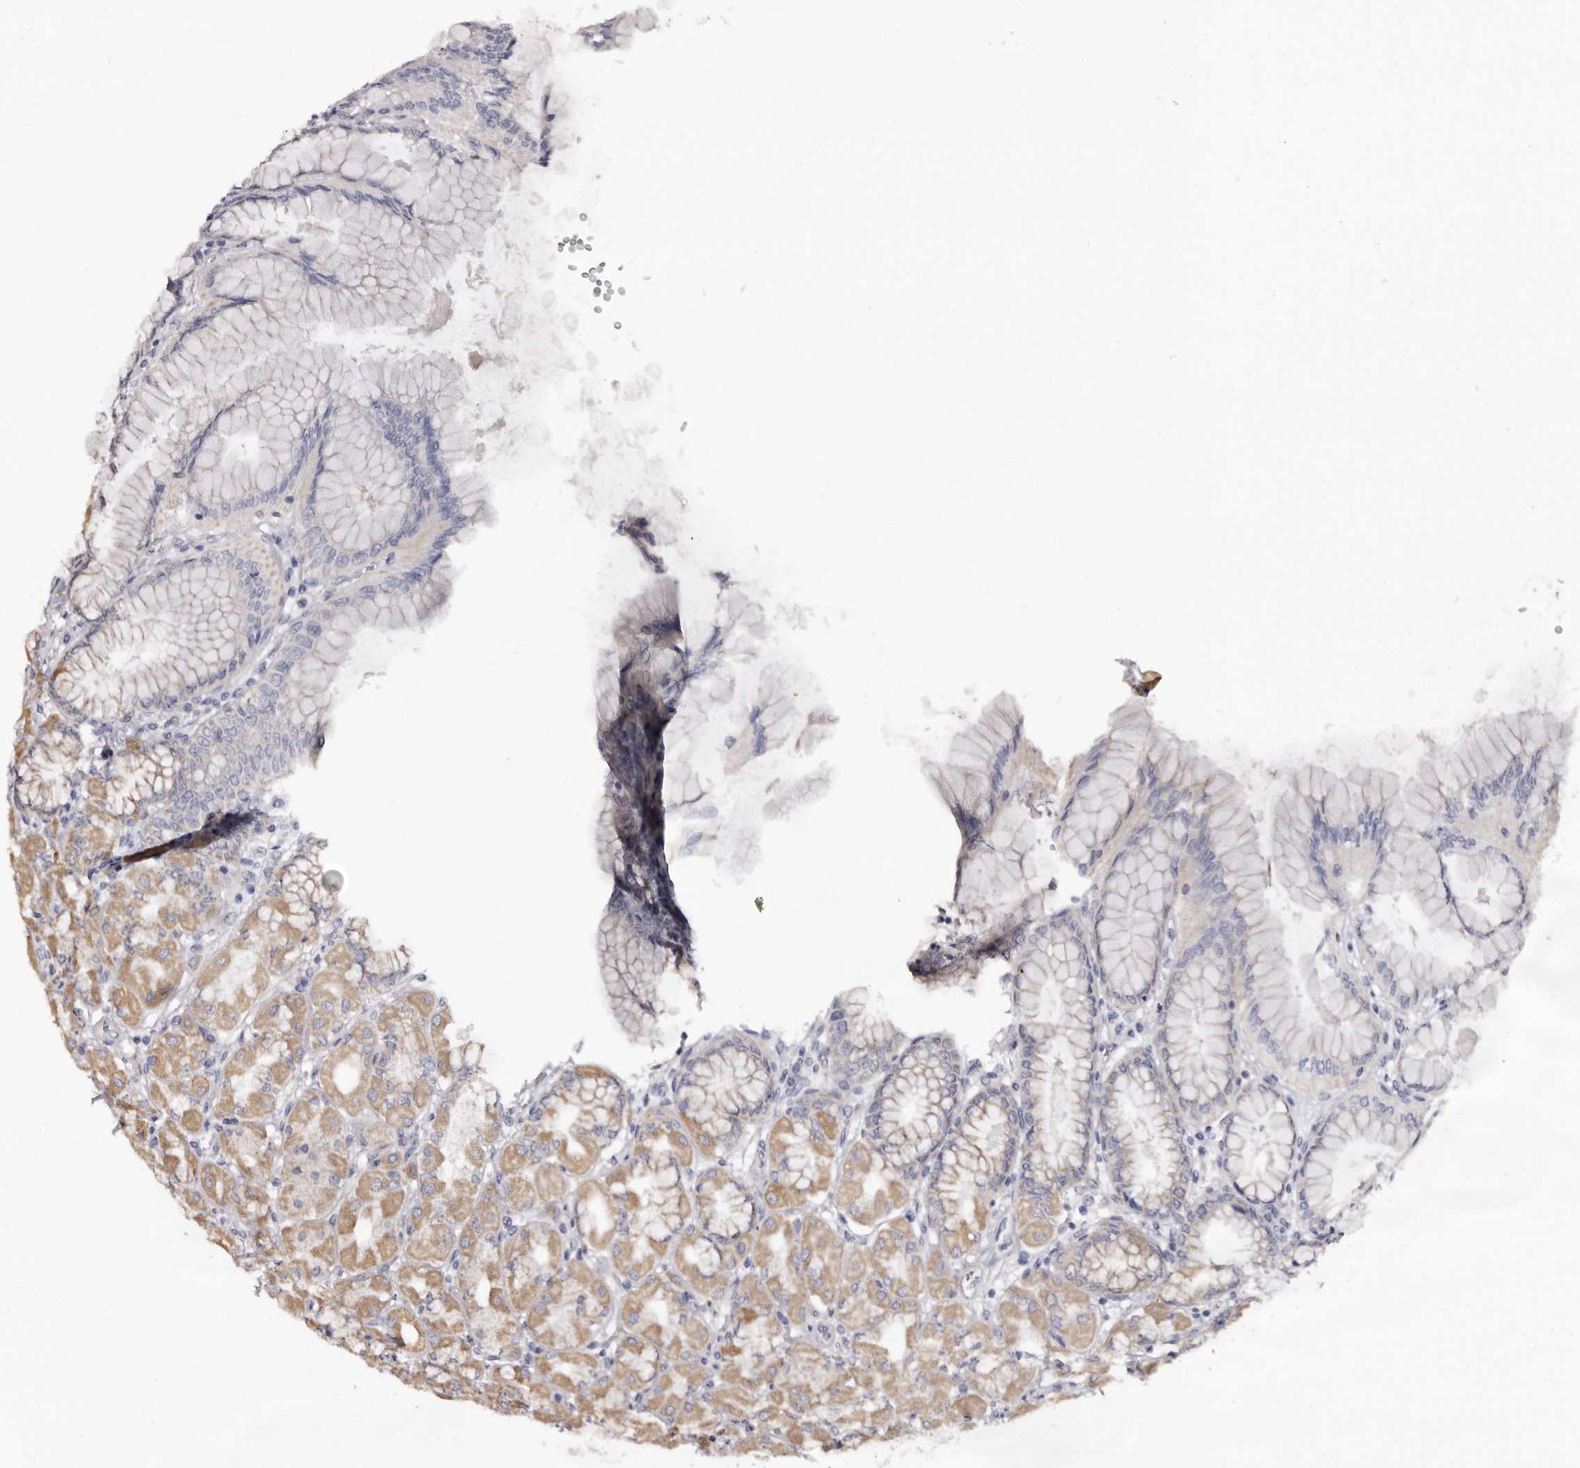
{"staining": {"intensity": "moderate", "quantity": "25%-75%", "location": "cytoplasmic/membranous"}, "tissue": "stomach", "cell_type": "Glandular cells", "image_type": "normal", "snomed": [{"axis": "morphology", "description": "Normal tissue, NOS"}, {"axis": "topography", "description": "Stomach, upper"}], "caption": "A medium amount of moderate cytoplasmic/membranous positivity is appreciated in approximately 25%-75% of glandular cells in unremarkable stomach.", "gene": "CASQ1", "patient": {"sex": "female", "age": 56}}